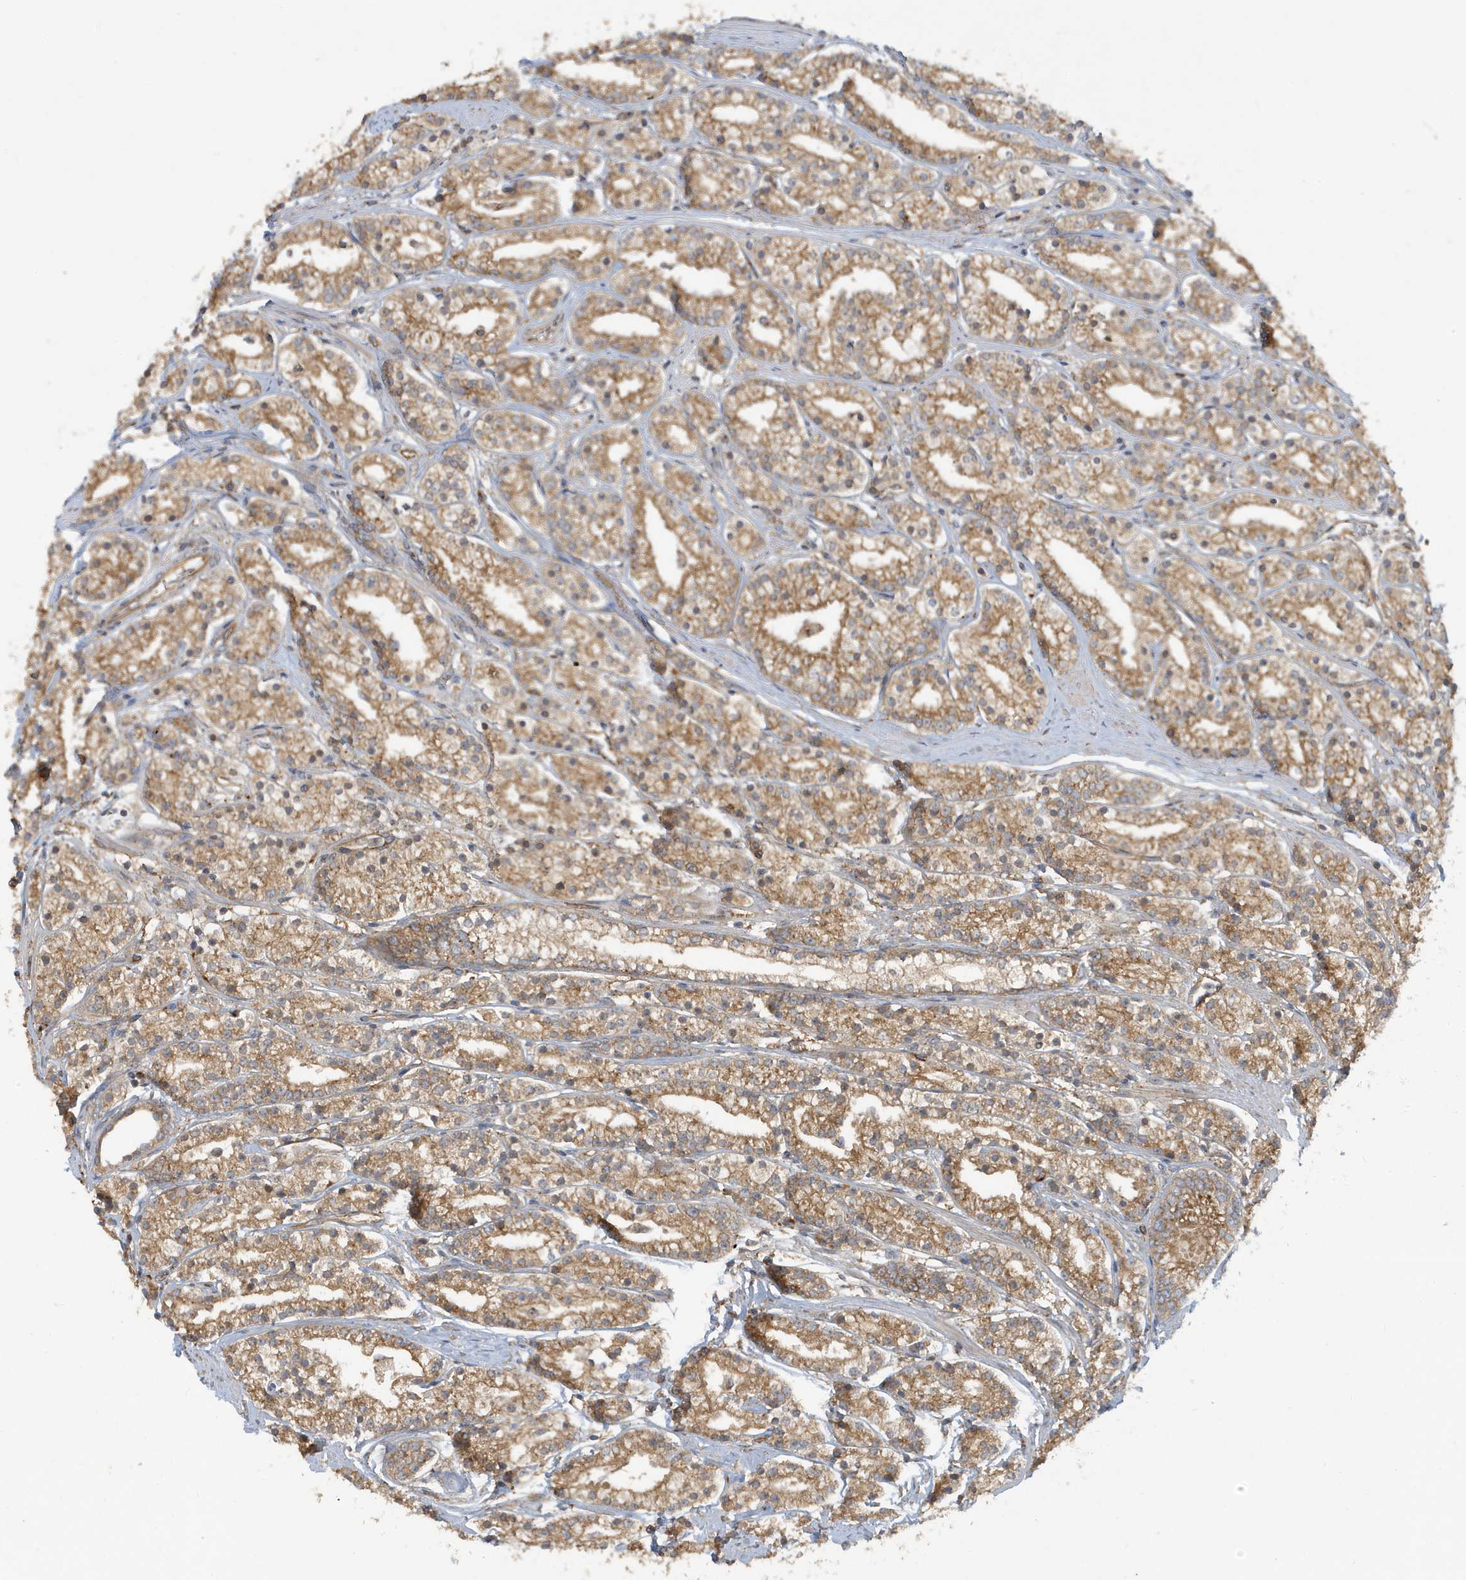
{"staining": {"intensity": "moderate", "quantity": ">75%", "location": "cytoplasmic/membranous"}, "tissue": "prostate cancer", "cell_type": "Tumor cells", "image_type": "cancer", "snomed": [{"axis": "morphology", "description": "Adenocarcinoma, High grade"}, {"axis": "topography", "description": "Prostate"}], "caption": "High-magnification brightfield microscopy of prostate cancer stained with DAB (3,3'-diaminobenzidine) (brown) and counterstained with hematoxylin (blue). tumor cells exhibit moderate cytoplasmic/membranous staining is identified in approximately>75% of cells. Using DAB (brown) and hematoxylin (blue) stains, captured at high magnification using brightfield microscopy.", "gene": "ATP23", "patient": {"sex": "male", "age": 69}}